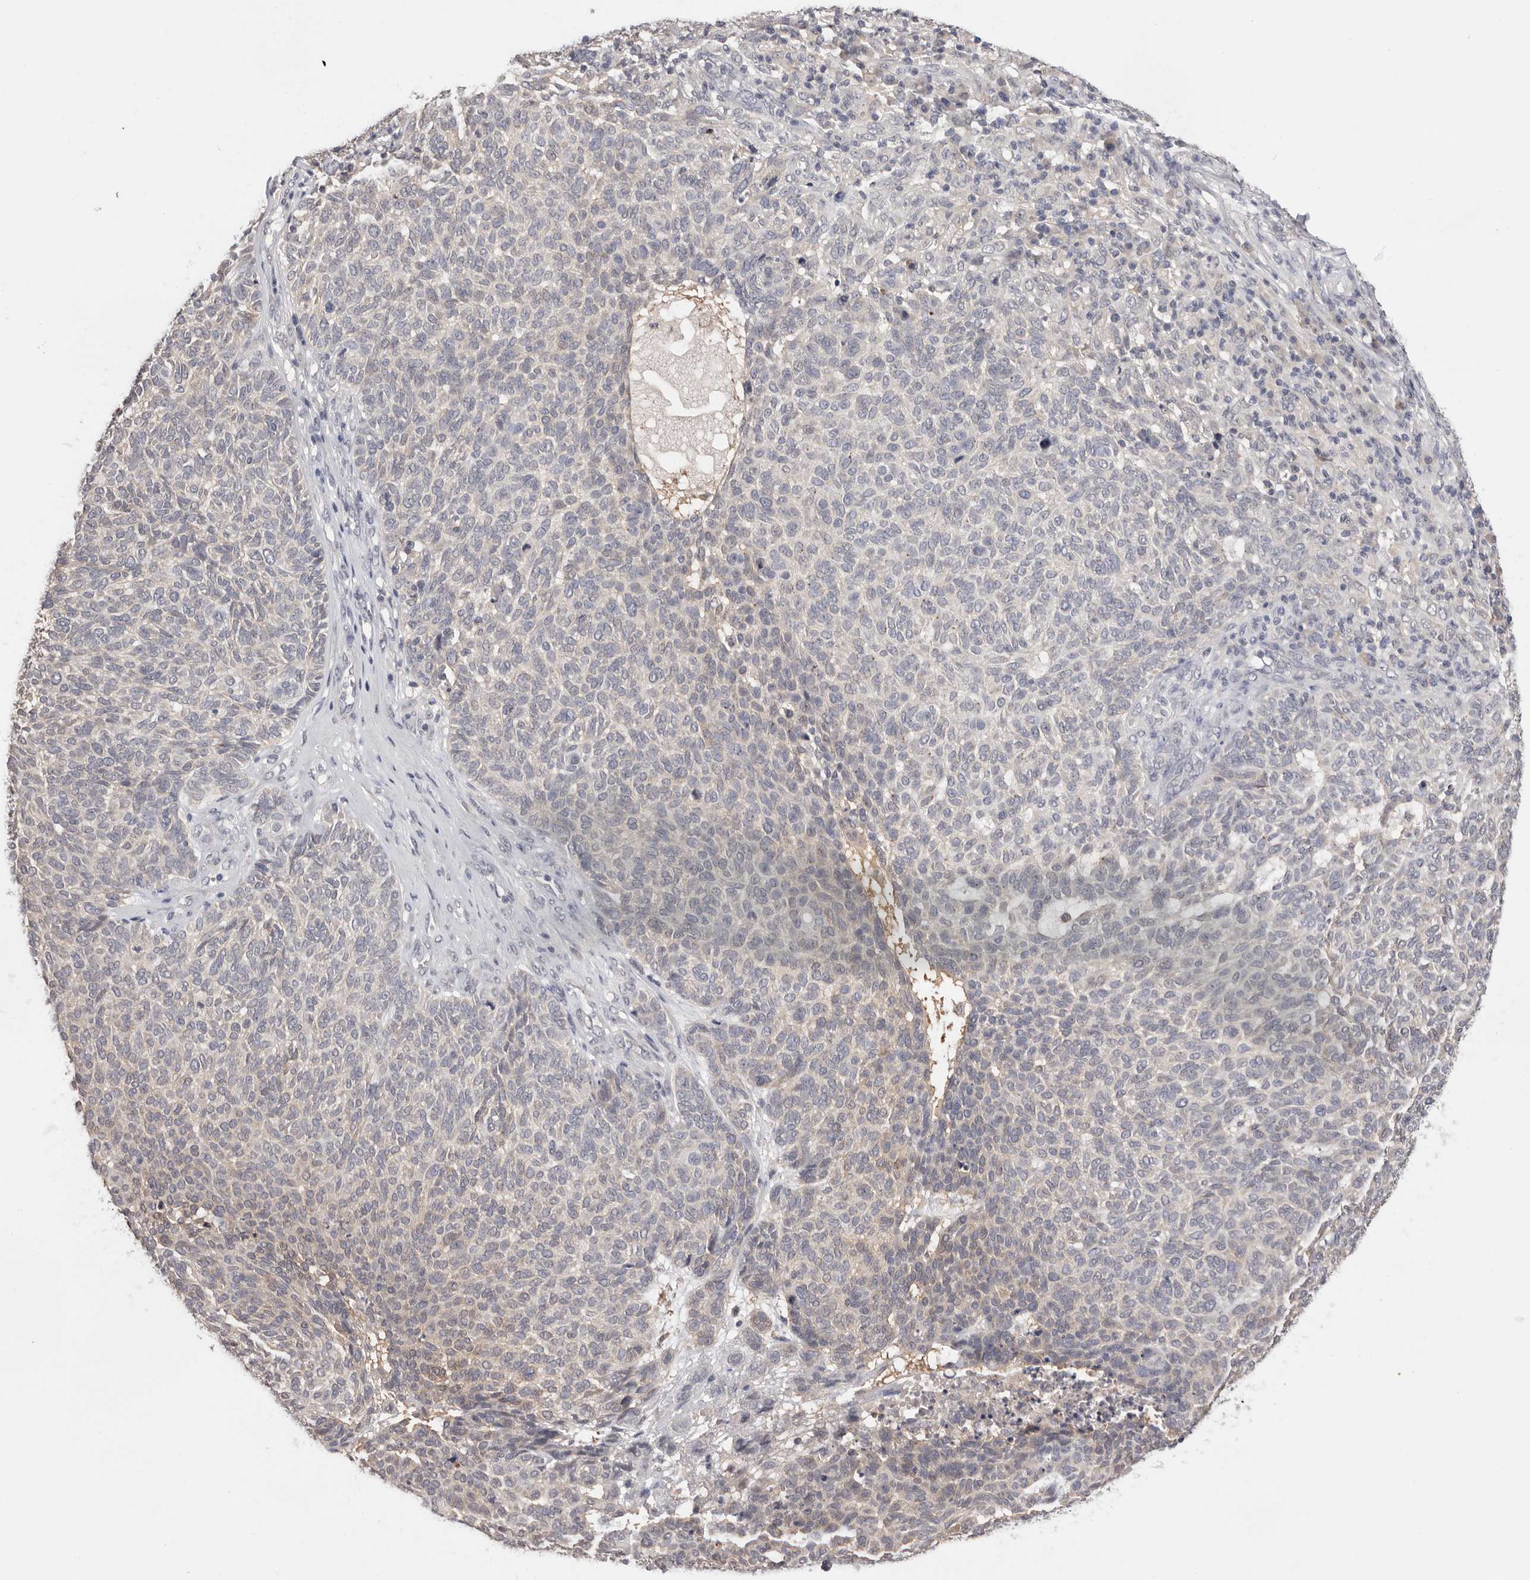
{"staining": {"intensity": "negative", "quantity": "none", "location": "none"}, "tissue": "skin cancer", "cell_type": "Tumor cells", "image_type": "cancer", "snomed": [{"axis": "morphology", "description": "Squamous cell carcinoma, NOS"}, {"axis": "topography", "description": "Skin"}], "caption": "Tumor cells are negative for protein expression in human skin cancer.", "gene": "DOP1A", "patient": {"sex": "female", "age": 90}}